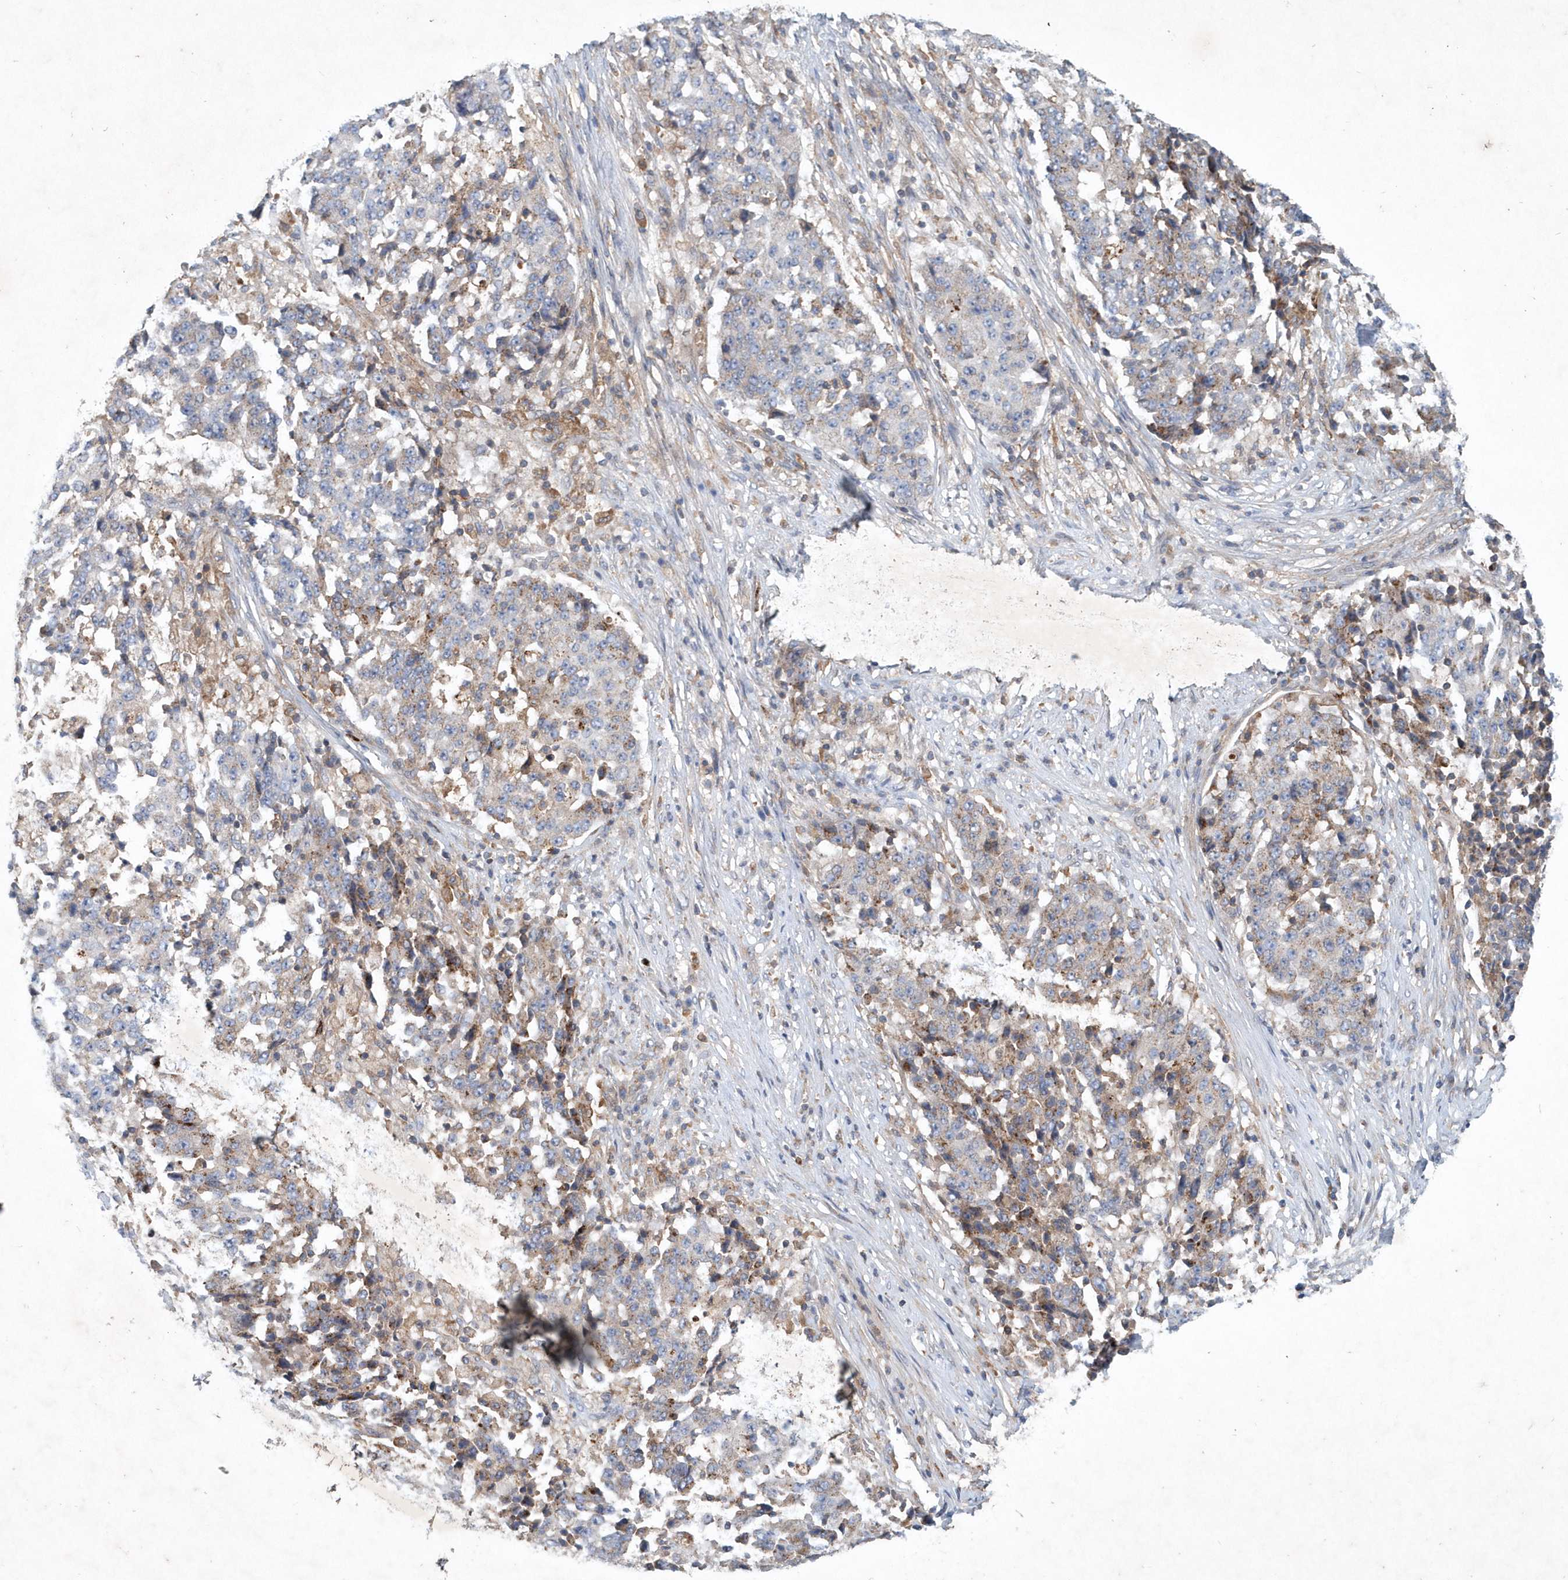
{"staining": {"intensity": "weak", "quantity": "<25%", "location": "cytoplasmic/membranous"}, "tissue": "stomach cancer", "cell_type": "Tumor cells", "image_type": "cancer", "snomed": [{"axis": "morphology", "description": "Adenocarcinoma, NOS"}, {"axis": "topography", "description": "Stomach"}], "caption": "Stomach cancer was stained to show a protein in brown. There is no significant expression in tumor cells.", "gene": "P2RY10", "patient": {"sex": "male", "age": 59}}